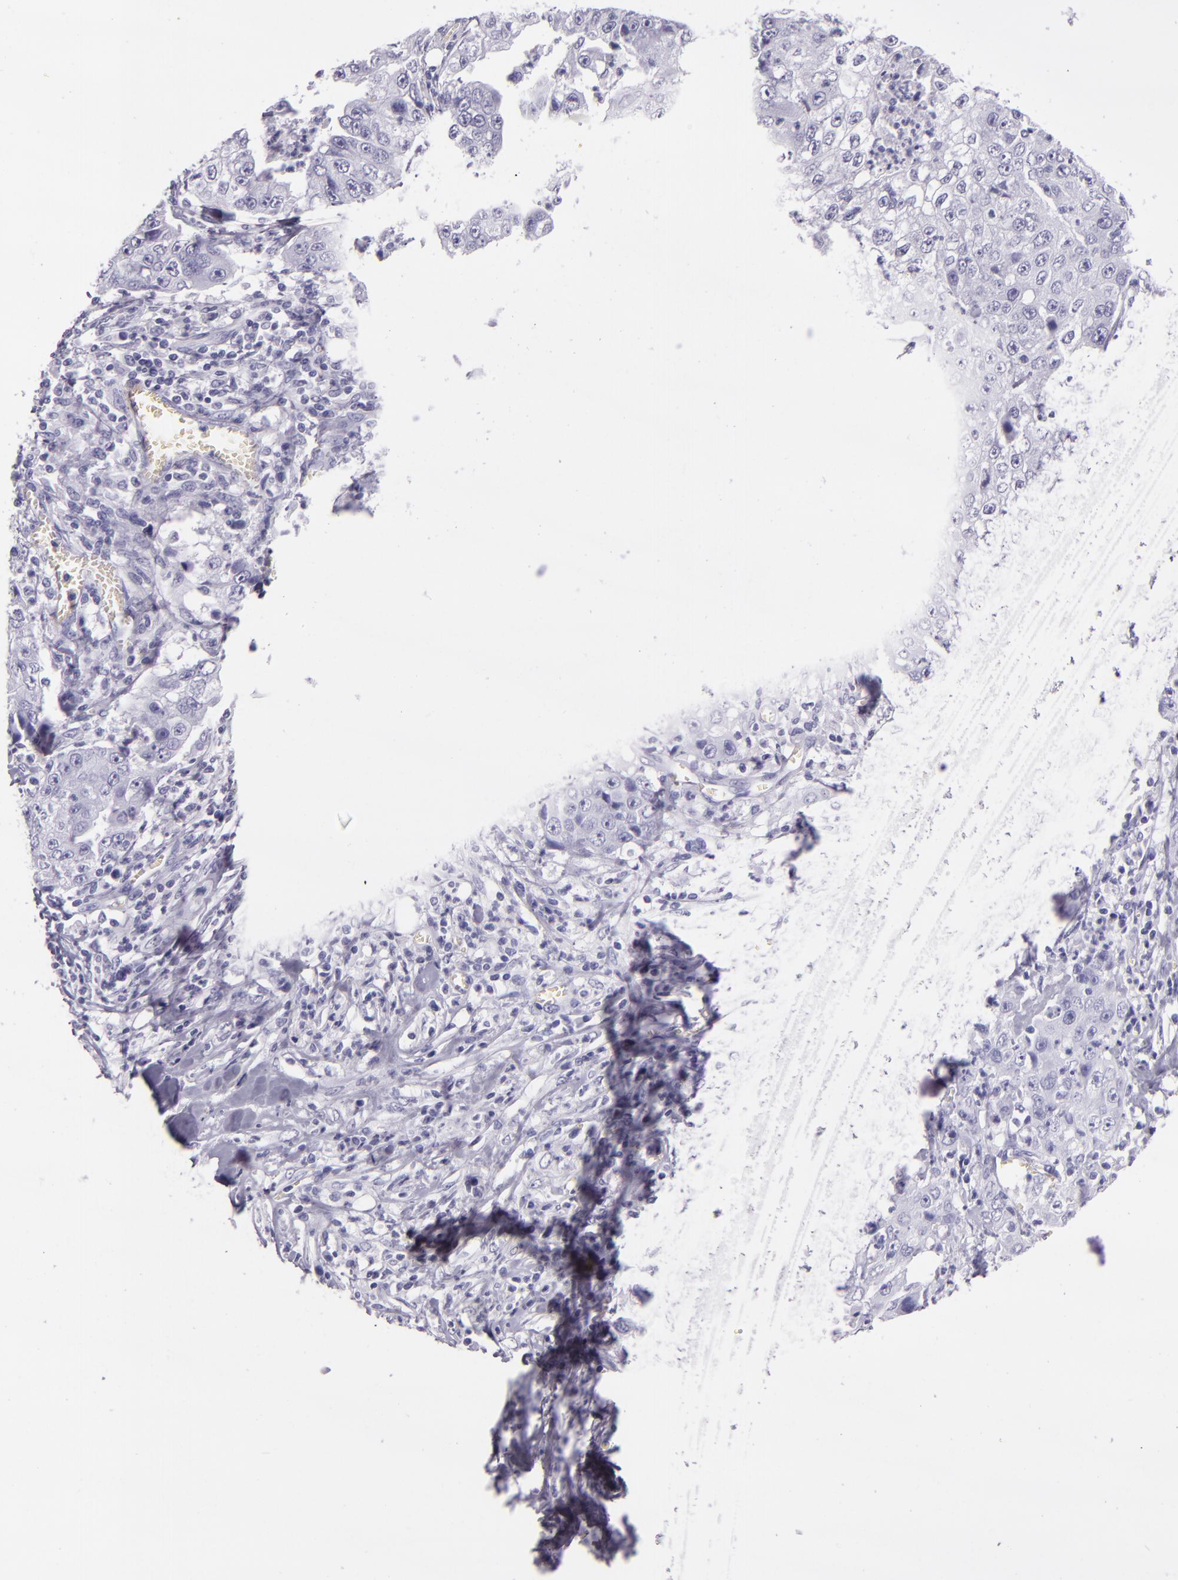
{"staining": {"intensity": "negative", "quantity": "none", "location": "none"}, "tissue": "lung cancer", "cell_type": "Tumor cells", "image_type": "cancer", "snomed": [{"axis": "morphology", "description": "Squamous cell carcinoma, NOS"}, {"axis": "topography", "description": "Lung"}], "caption": "Immunohistochemistry histopathology image of neoplastic tissue: human lung cancer stained with DAB displays no significant protein expression in tumor cells. The staining was performed using DAB to visualize the protein expression in brown, while the nuclei were stained in blue with hematoxylin (Magnification: 20x).", "gene": "CR2", "patient": {"sex": "male", "age": 64}}